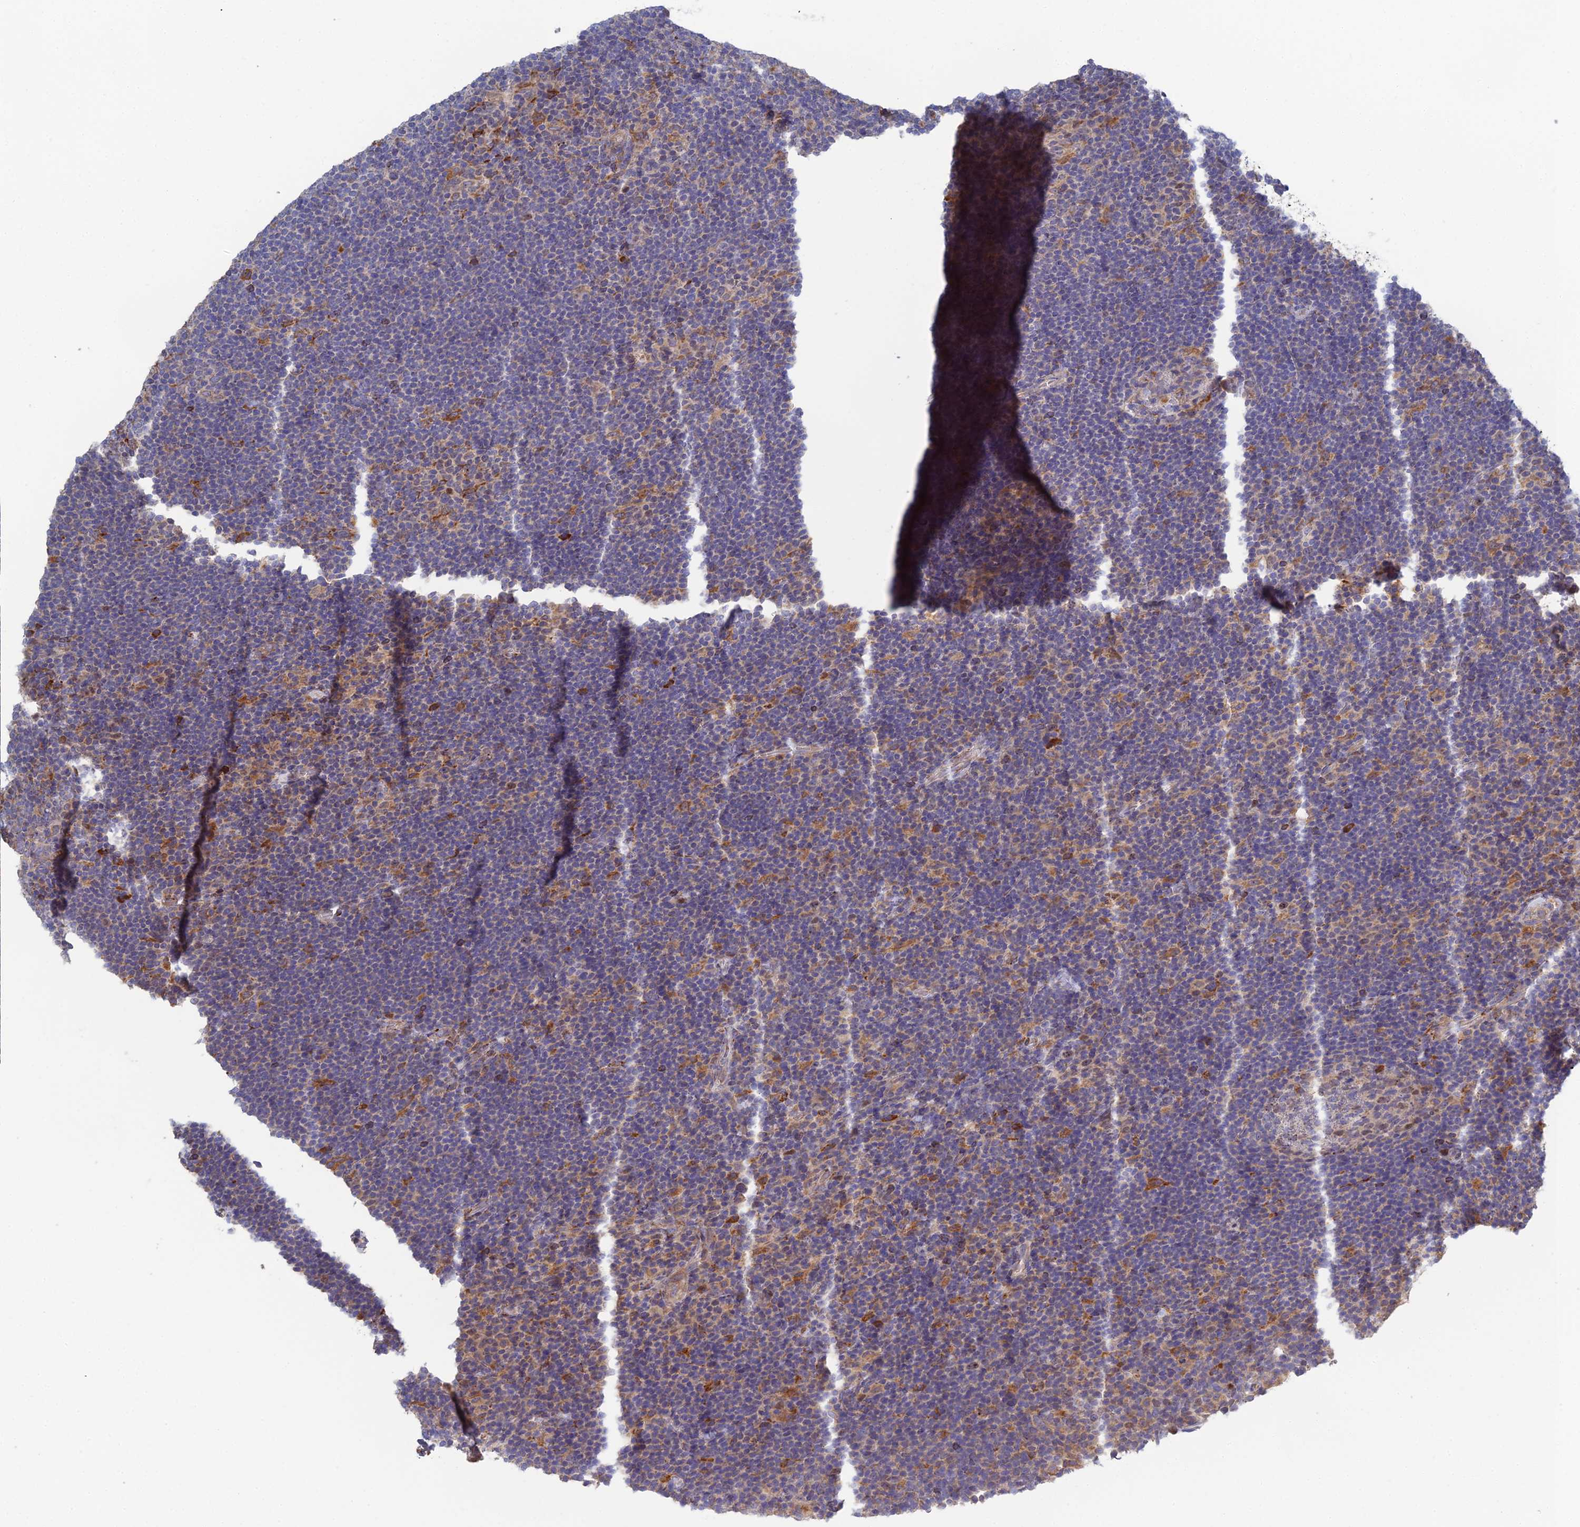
{"staining": {"intensity": "moderate", "quantity": "25%-75%", "location": "cytoplasmic/membranous"}, "tissue": "lymphoma", "cell_type": "Tumor cells", "image_type": "cancer", "snomed": [{"axis": "morphology", "description": "Hodgkin's disease, NOS"}, {"axis": "topography", "description": "Lymph node"}], "caption": "An immunohistochemistry image of tumor tissue is shown. Protein staining in brown labels moderate cytoplasmic/membranous positivity in lymphoma within tumor cells. Immunohistochemistry (ihc) stains the protein of interest in brown and the nuclei are stained blue.", "gene": "TRAPPC6A", "patient": {"sex": "female", "age": 57}}